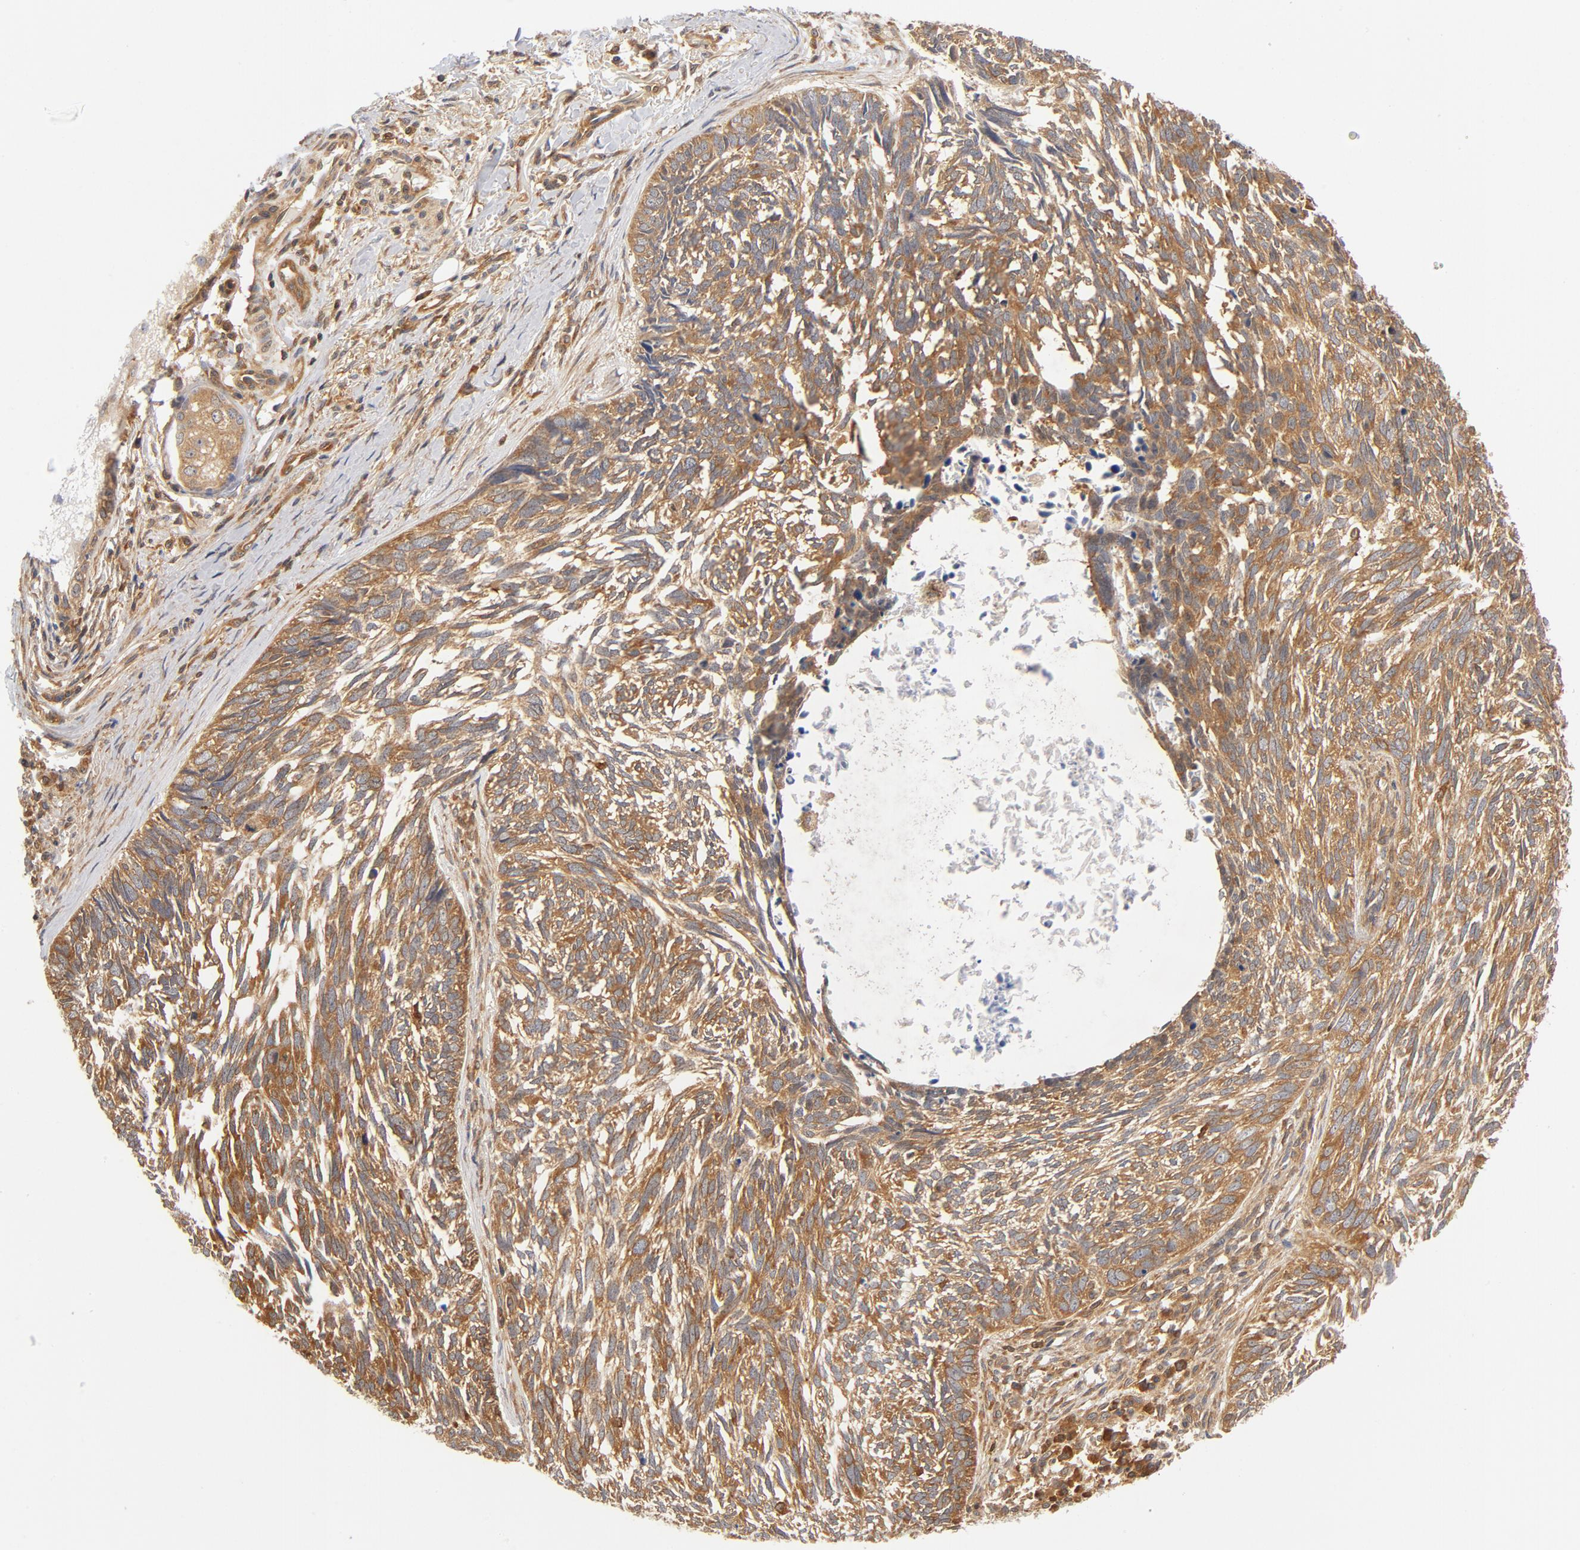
{"staining": {"intensity": "weak", "quantity": ">75%", "location": "cytoplasmic/membranous"}, "tissue": "skin cancer", "cell_type": "Tumor cells", "image_type": "cancer", "snomed": [{"axis": "morphology", "description": "Basal cell carcinoma"}, {"axis": "topography", "description": "Skin"}], "caption": "Immunohistochemistry of skin cancer (basal cell carcinoma) demonstrates low levels of weak cytoplasmic/membranous expression in approximately >75% of tumor cells.", "gene": "ASMTL", "patient": {"sex": "male", "age": 63}}